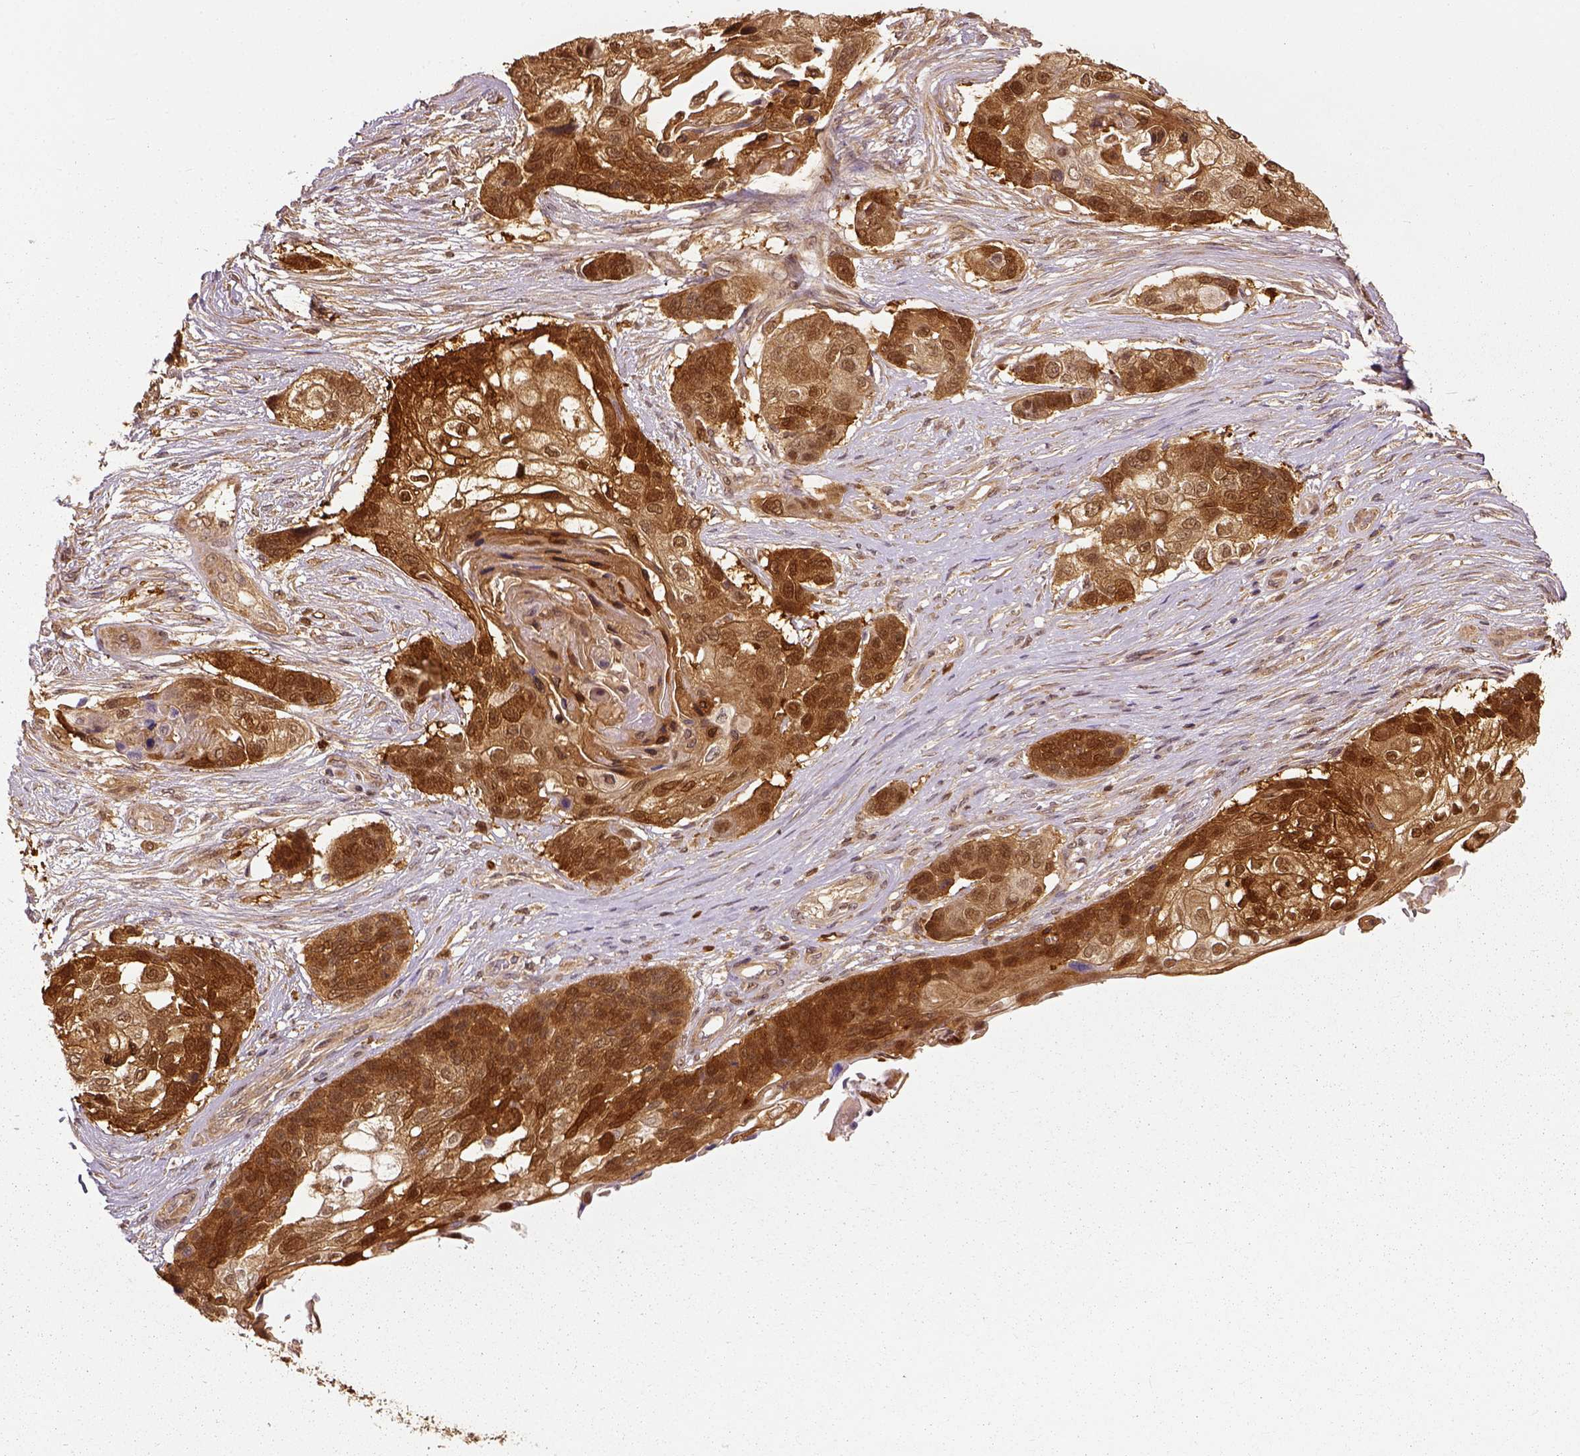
{"staining": {"intensity": "strong", "quantity": ">75%", "location": "cytoplasmic/membranous,nuclear"}, "tissue": "lung cancer", "cell_type": "Tumor cells", "image_type": "cancer", "snomed": [{"axis": "morphology", "description": "Squamous cell carcinoma, NOS"}, {"axis": "topography", "description": "Lung"}], "caption": "IHC image of neoplastic tissue: squamous cell carcinoma (lung) stained using immunohistochemistry demonstrates high levels of strong protein expression localized specifically in the cytoplasmic/membranous and nuclear of tumor cells, appearing as a cytoplasmic/membranous and nuclear brown color.", "gene": "GPI", "patient": {"sex": "male", "age": 69}}